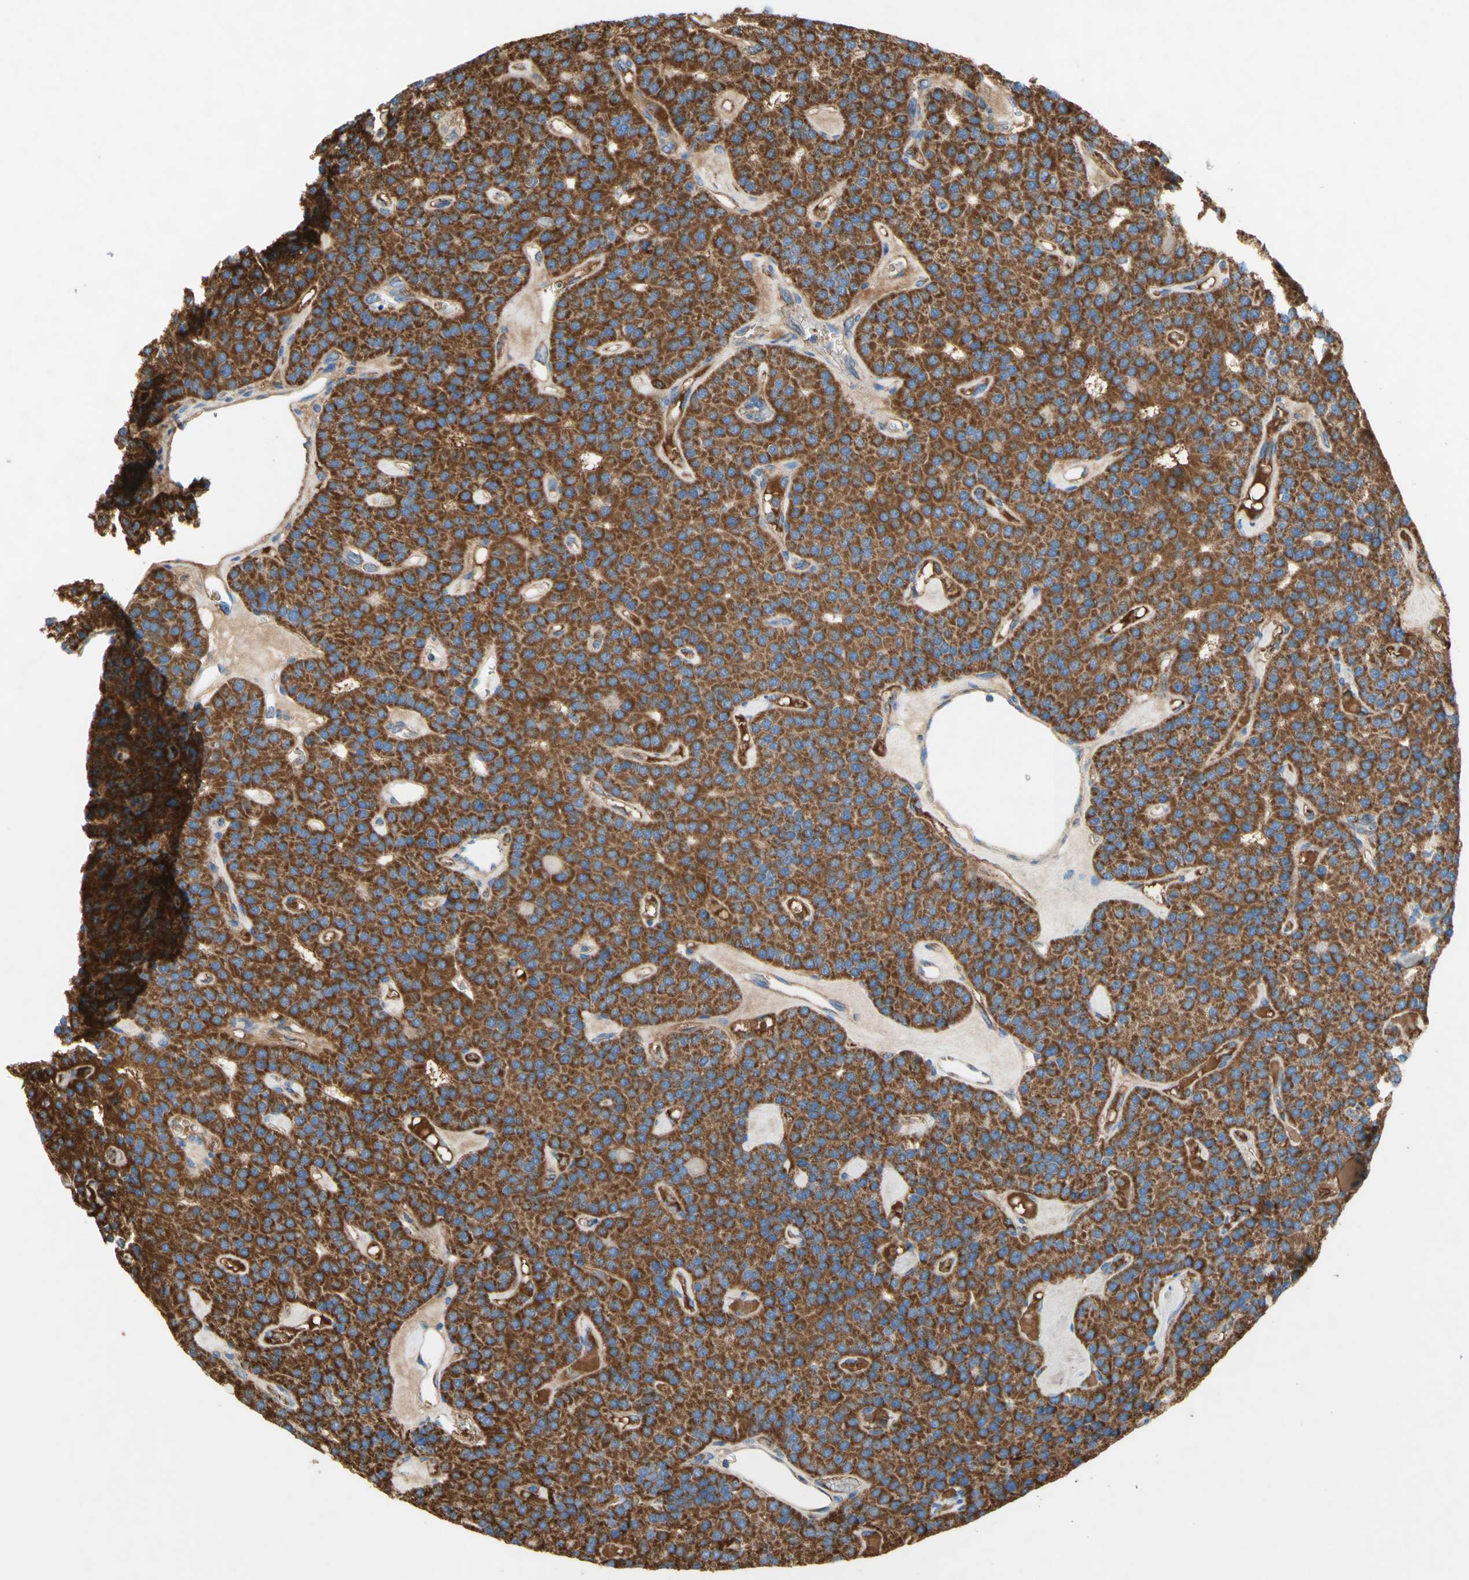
{"staining": {"intensity": "strong", "quantity": ">75%", "location": "cytoplasmic/membranous"}, "tissue": "parathyroid gland", "cell_type": "Glandular cells", "image_type": "normal", "snomed": [{"axis": "morphology", "description": "Normal tissue, NOS"}, {"axis": "morphology", "description": "Adenoma, NOS"}, {"axis": "topography", "description": "Parathyroid gland"}], "caption": "The image reveals a brown stain indicating the presence of a protein in the cytoplasmic/membranous of glandular cells in parathyroid gland. The staining was performed using DAB, with brown indicating positive protein expression. Nuclei are stained blue with hematoxylin.", "gene": "SDHB", "patient": {"sex": "female", "age": 86}}